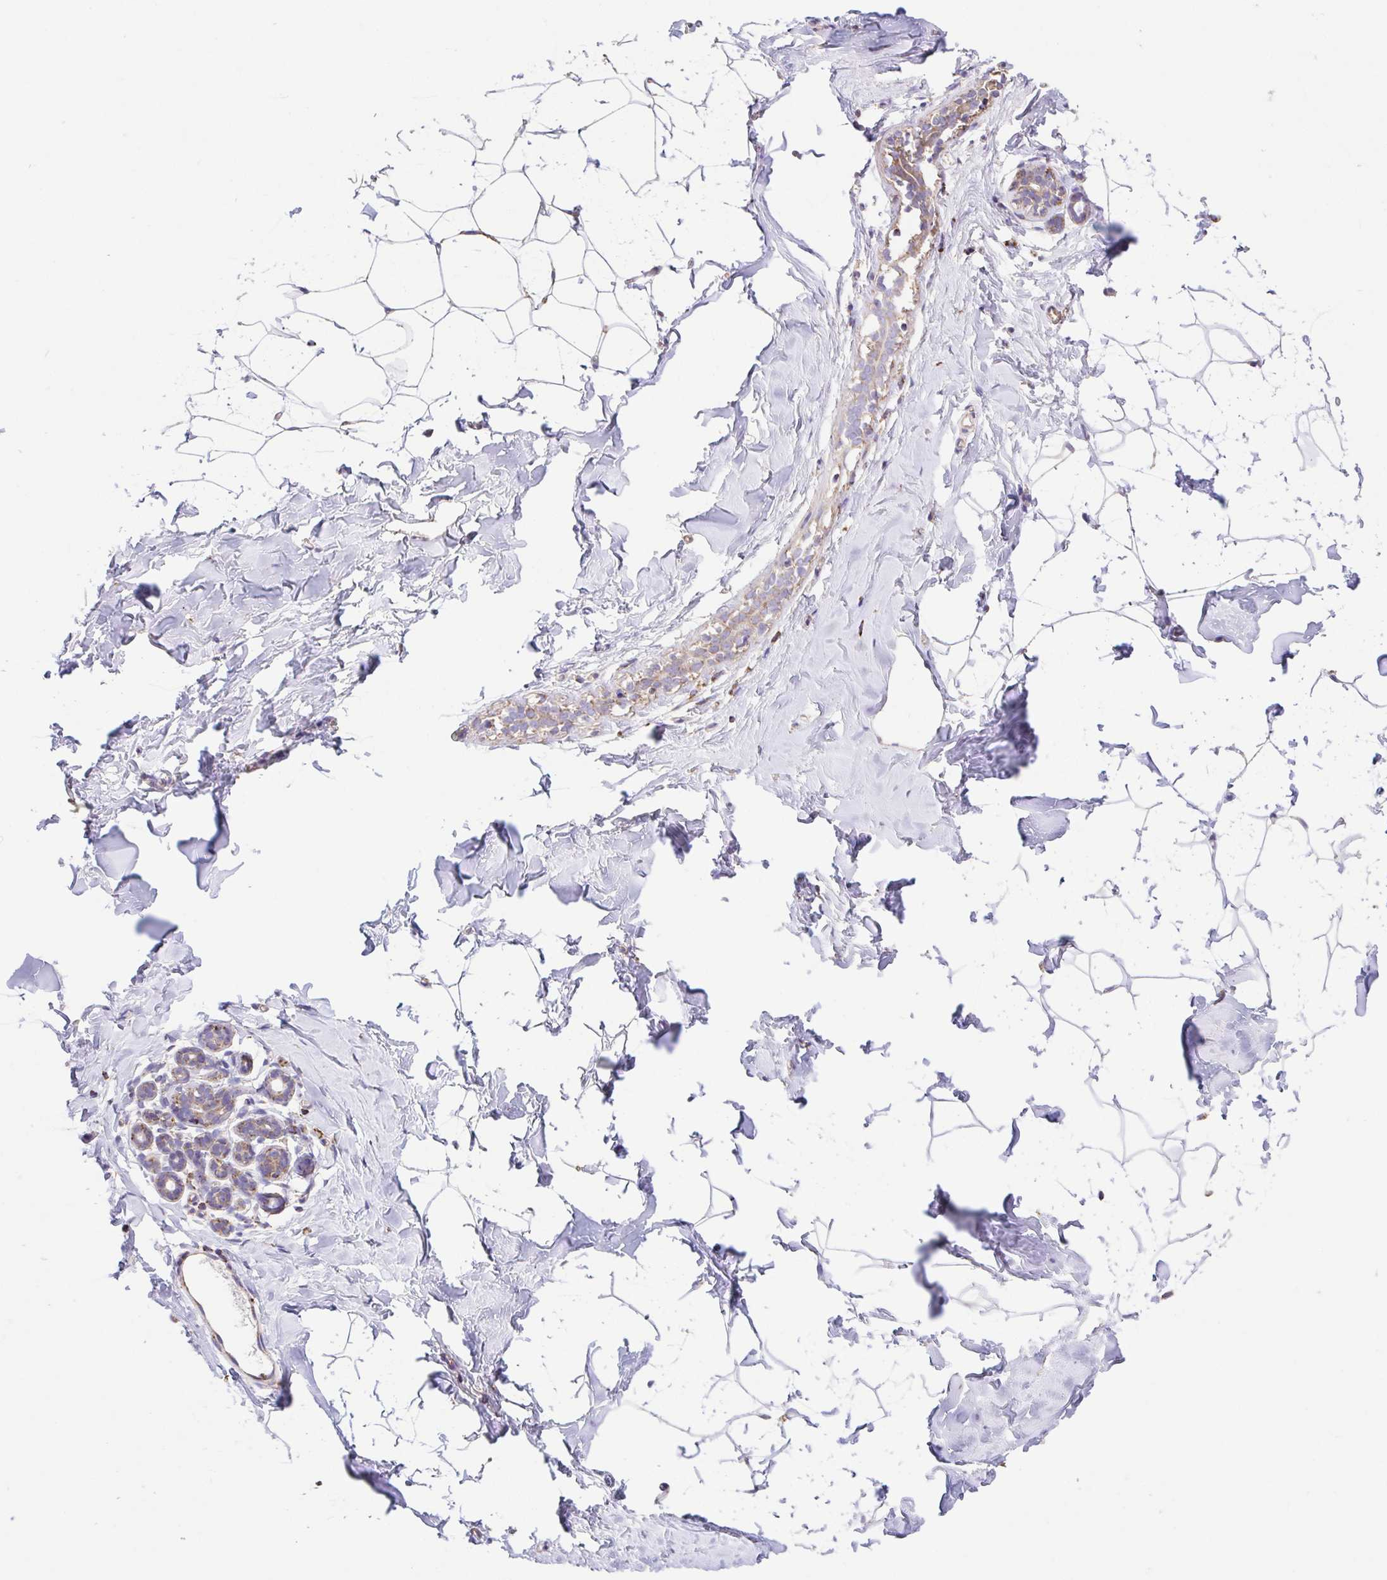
{"staining": {"intensity": "negative", "quantity": "none", "location": "none"}, "tissue": "breast", "cell_type": "Adipocytes", "image_type": "normal", "snomed": [{"axis": "morphology", "description": "Normal tissue, NOS"}, {"axis": "topography", "description": "Breast"}], "caption": "This is an immunohistochemistry micrograph of unremarkable breast. There is no expression in adipocytes.", "gene": "GINM1", "patient": {"sex": "female", "age": 32}}